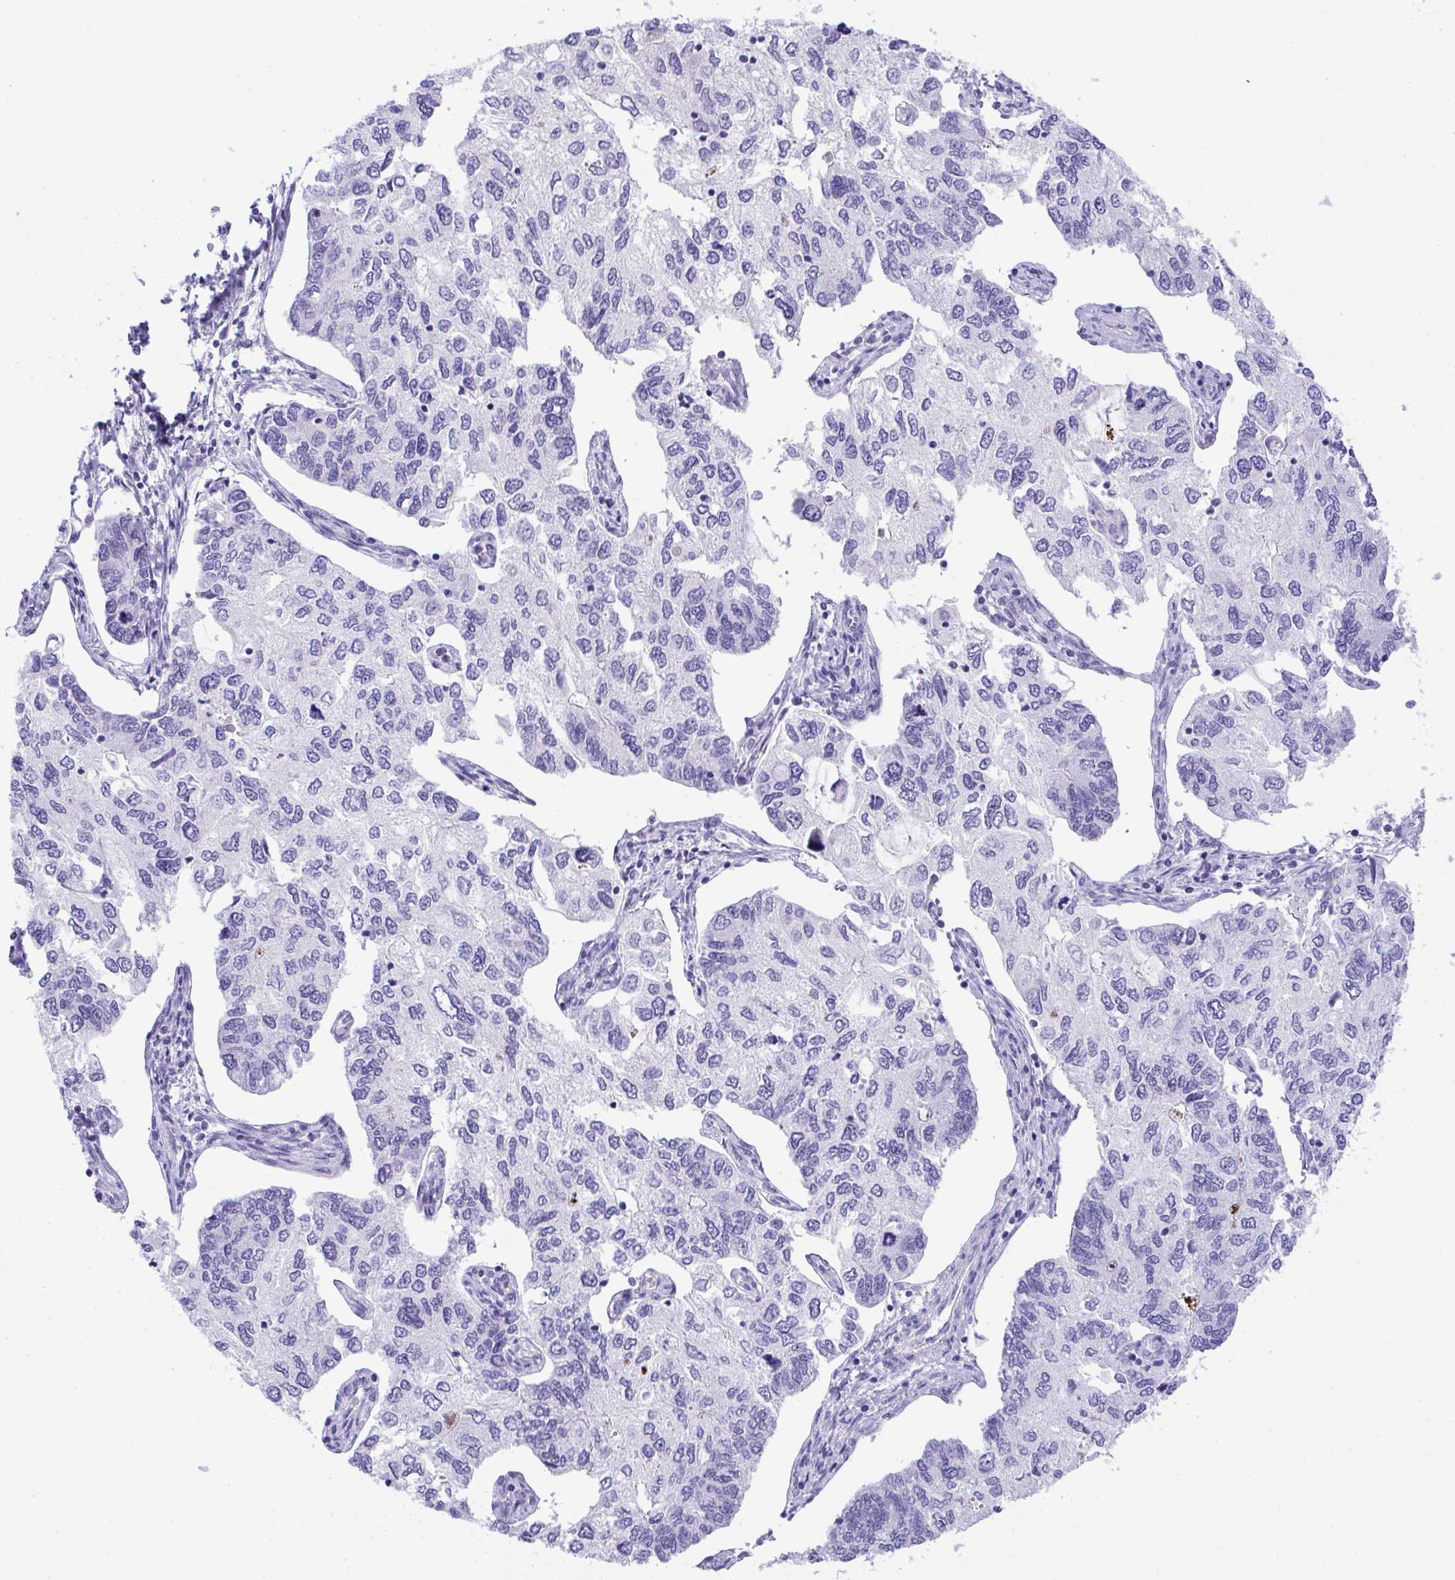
{"staining": {"intensity": "negative", "quantity": "none", "location": "none"}, "tissue": "endometrial cancer", "cell_type": "Tumor cells", "image_type": "cancer", "snomed": [{"axis": "morphology", "description": "Carcinoma, NOS"}, {"axis": "topography", "description": "Uterus"}], "caption": "Immunohistochemical staining of endometrial cancer displays no significant positivity in tumor cells. Nuclei are stained in blue.", "gene": "KMT2E", "patient": {"sex": "female", "age": 76}}